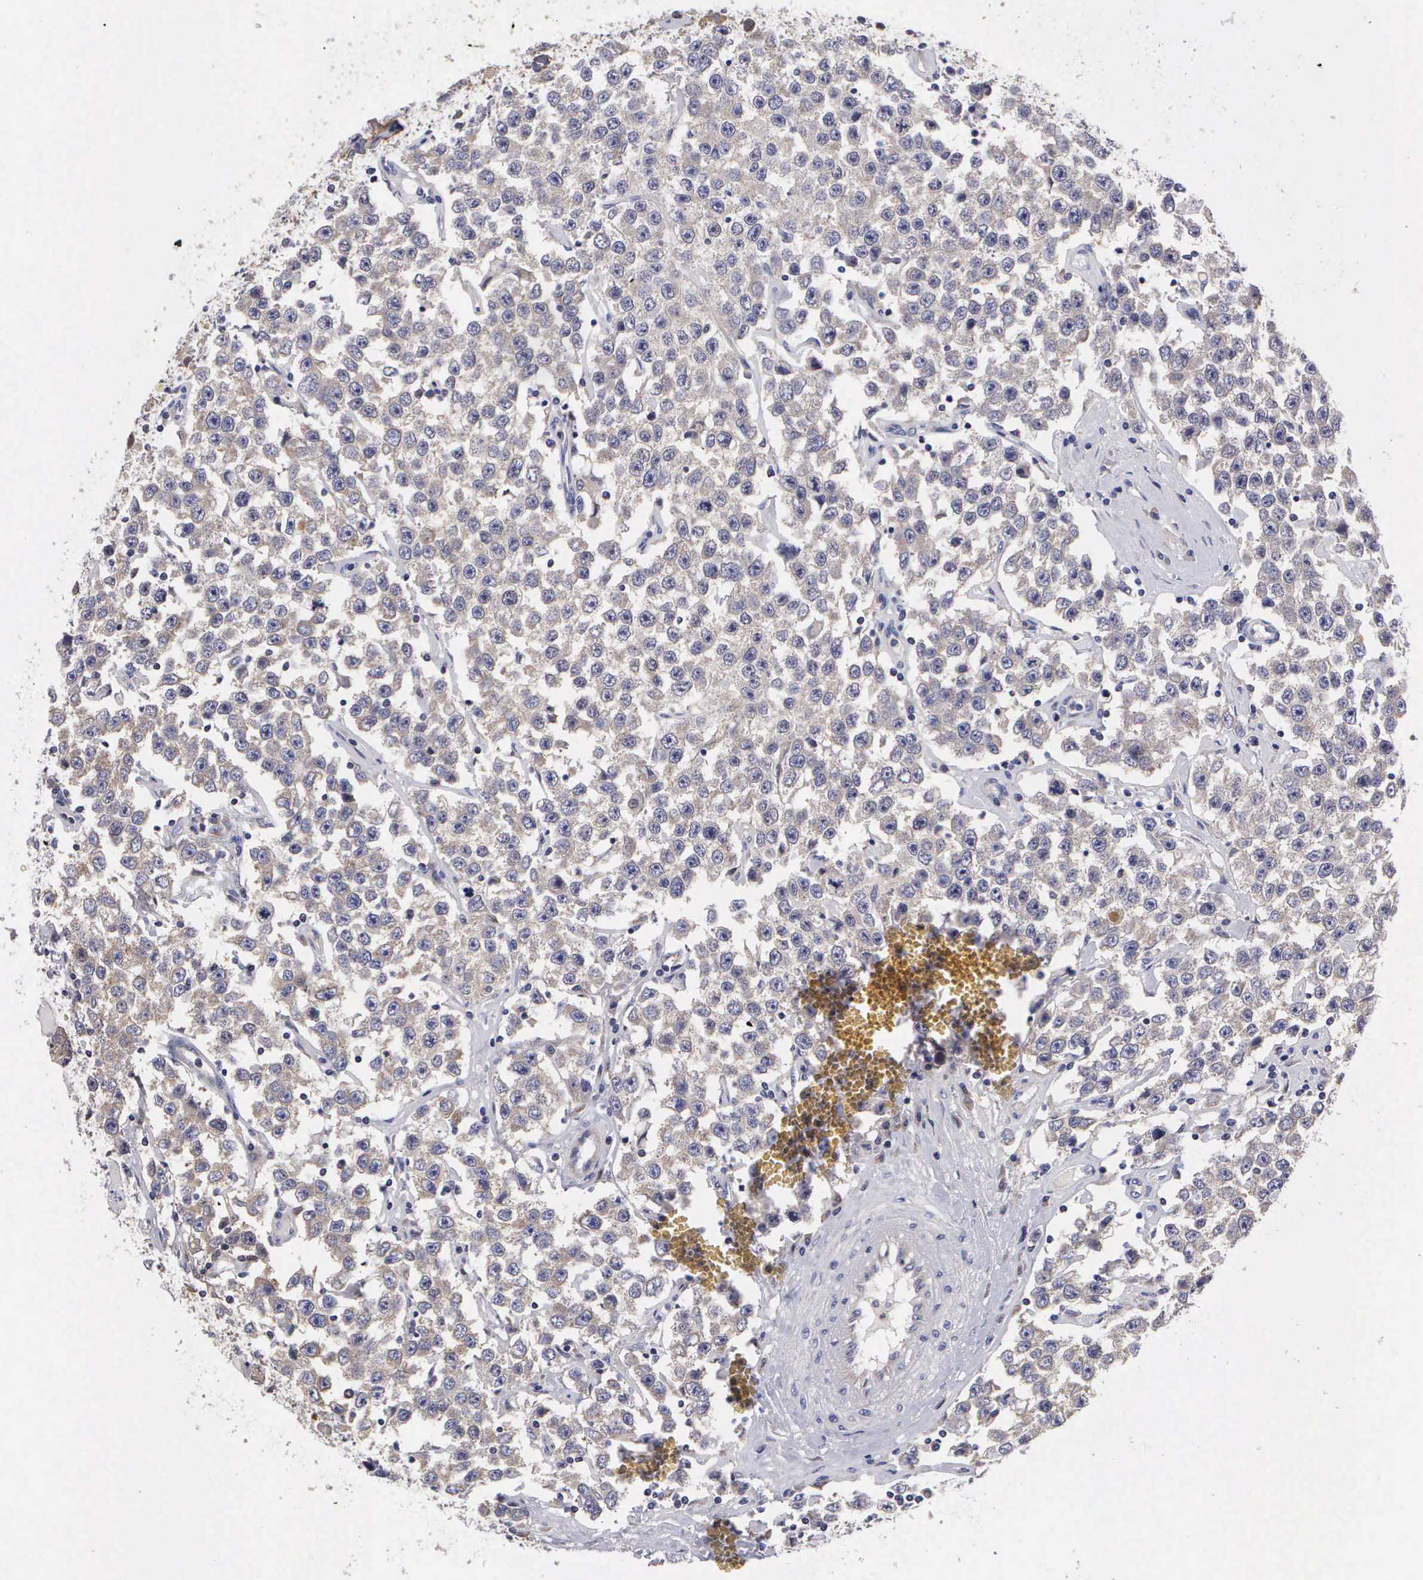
{"staining": {"intensity": "negative", "quantity": "none", "location": "none"}, "tissue": "testis cancer", "cell_type": "Tumor cells", "image_type": "cancer", "snomed": [{"axis": "morphology", "description": "Seminoma, NOS"}, {"axis": "topography", "description": "Testis"}], "caption": "Seminoma (testis) was stained to show a protein in brown. There is no significant staining in tumor cells.", "gene": "GRIPAP1", "patient": {"sex": "male", "age": 52}}